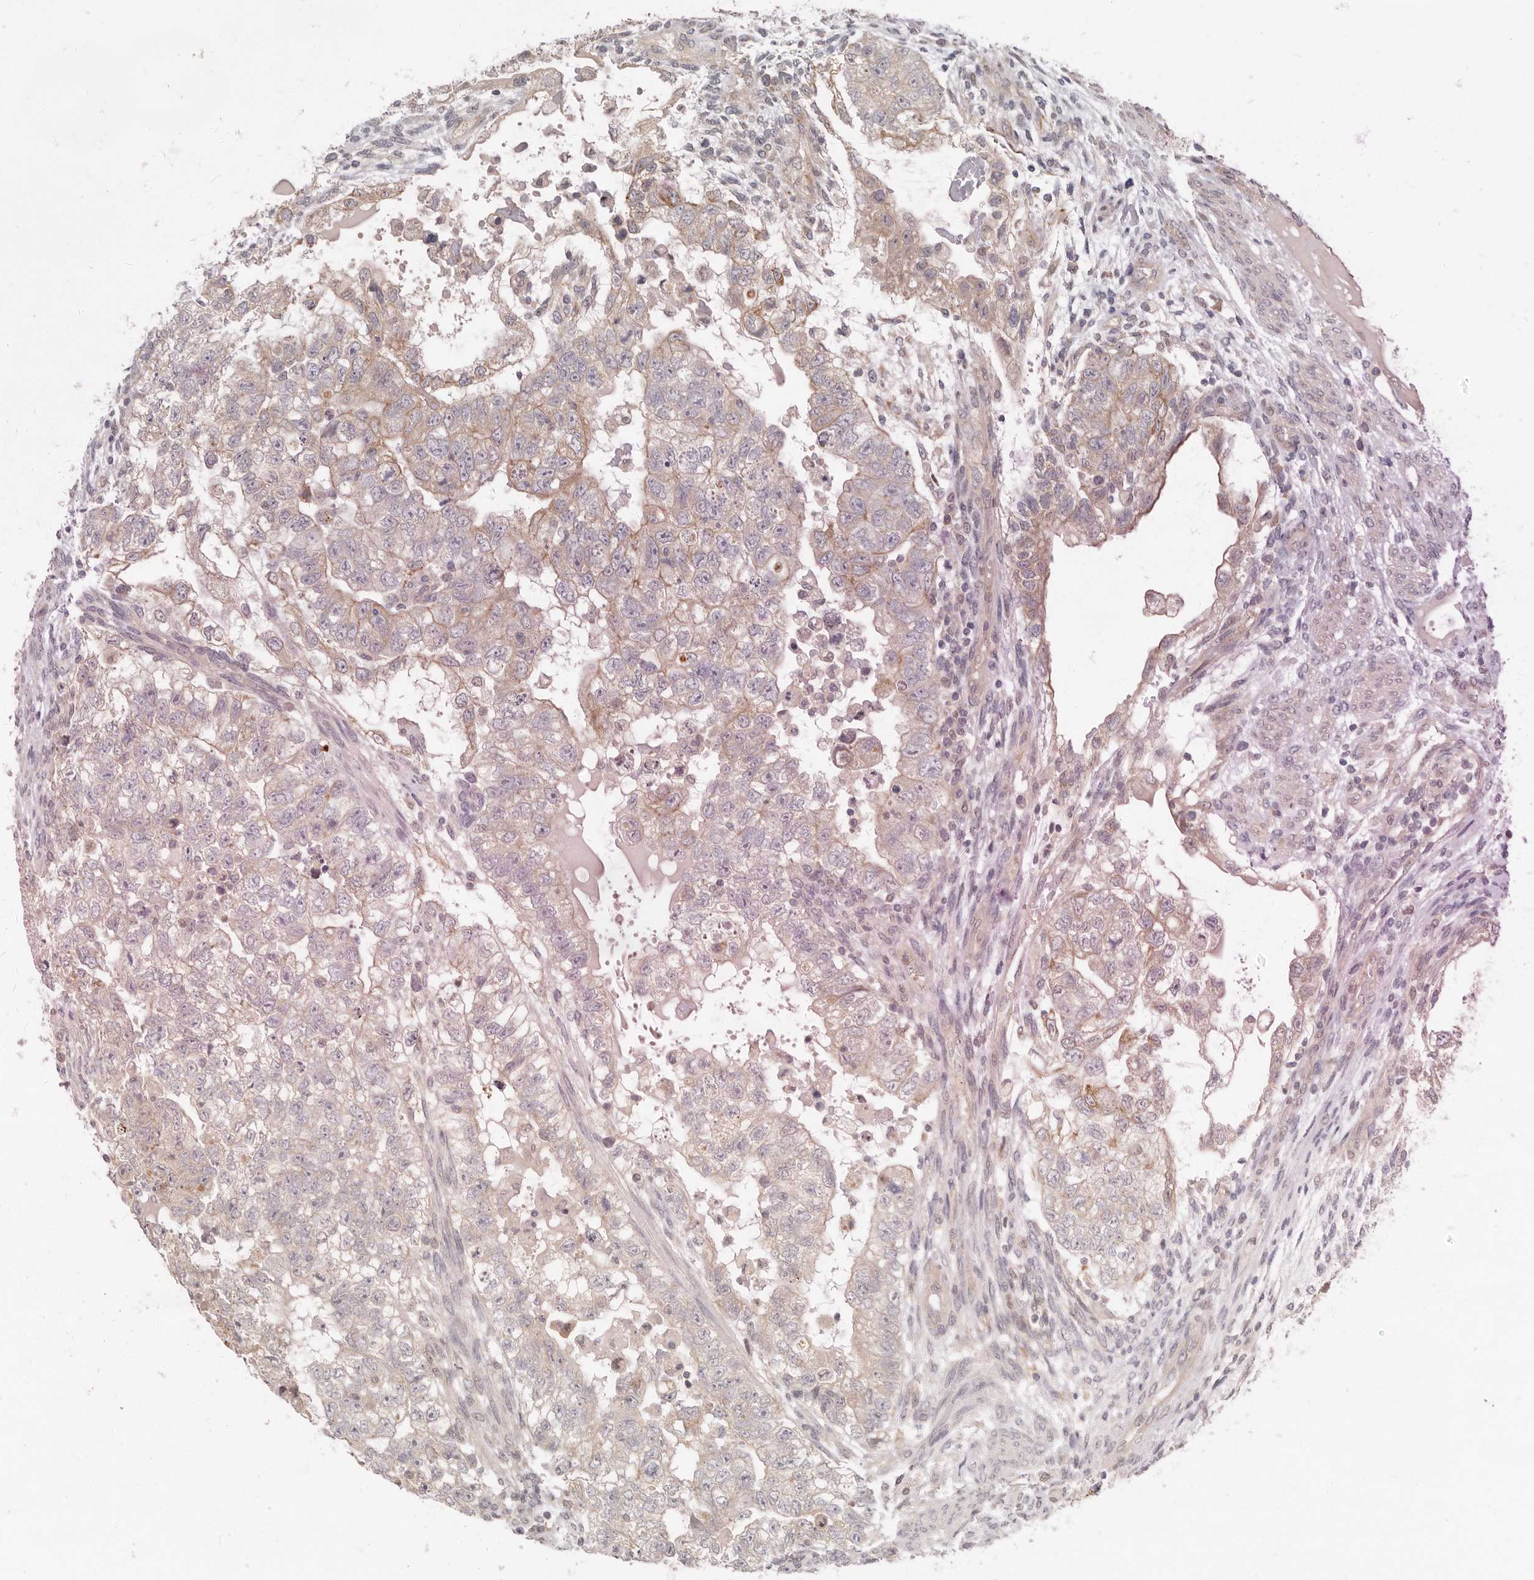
{"staining": {"intensity": "moderate", "quantity": "<25%", "location": "cytoplasmic/membranous"}, "tissue": "testis cancer", "cell_type": "Tumor cells", "image_type": "cancer", "snomed": [{"axis": "morphology", "description": "Carcinoma, Embryonal, NOS"}, {"axis": "topography", "description": "Testis"}], "caption": "Testis cancer (embryonal carcinoma) stained with a protein marker exhibits moderate staining in tumor cells.", "gene": "AHDC1", "patient": {"sex": "male", "age": 37}}